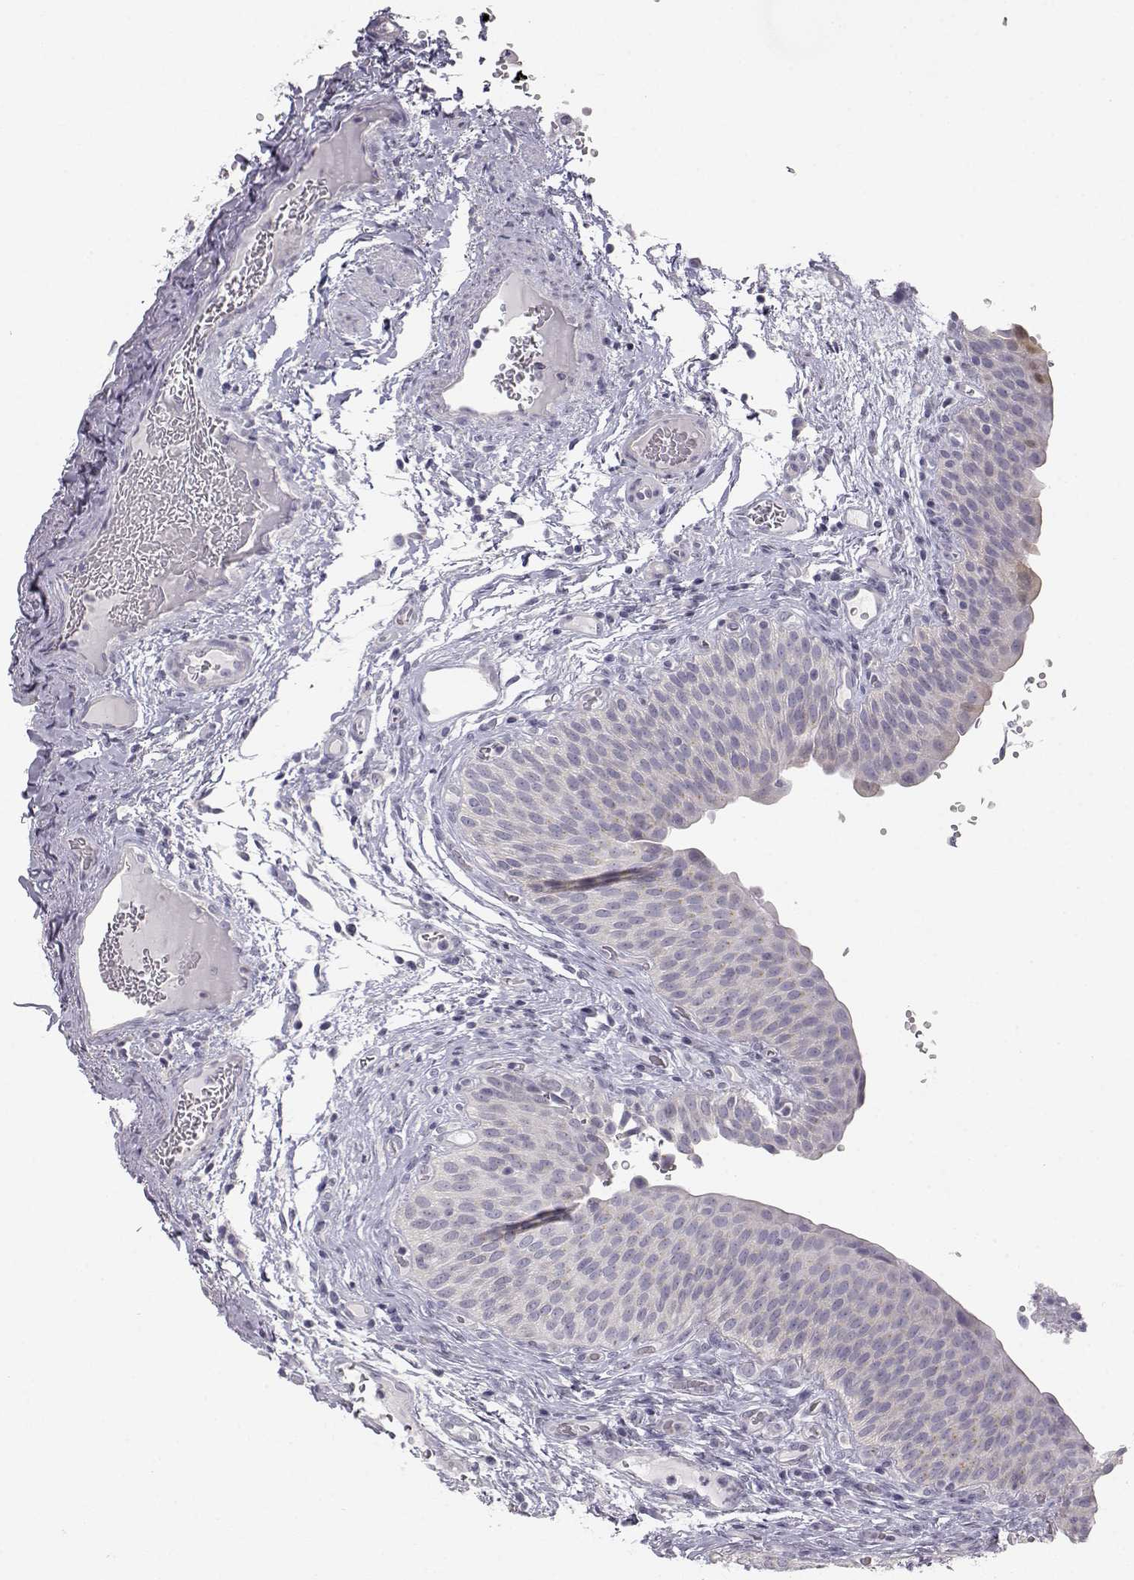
{"staining": {"intensity": "weak", "quantity": "<25%", "location": "cytoplasmic/membranous"}, "tissue": "urinary bladder", "cell_type": "Urothelial cells", "image_type": "normal", "snomed": [{"axis": "morphology", "description": "Normal tissue, NOS"}, {"axis": "topography", "description": "Urinary bladder"}], "caption": "Urothelial cells are negative for brown protein staining in benign urinary bladder. The staining was performed using DAB (3,3'-diaminobenzidine) to visualize the protein expression in brown, while the nuclei were stained in blue with hematoxylin (Magnification: 20x).", "gene": "MYCBPAP", "patient": {"sex": "male", "age": 66}}